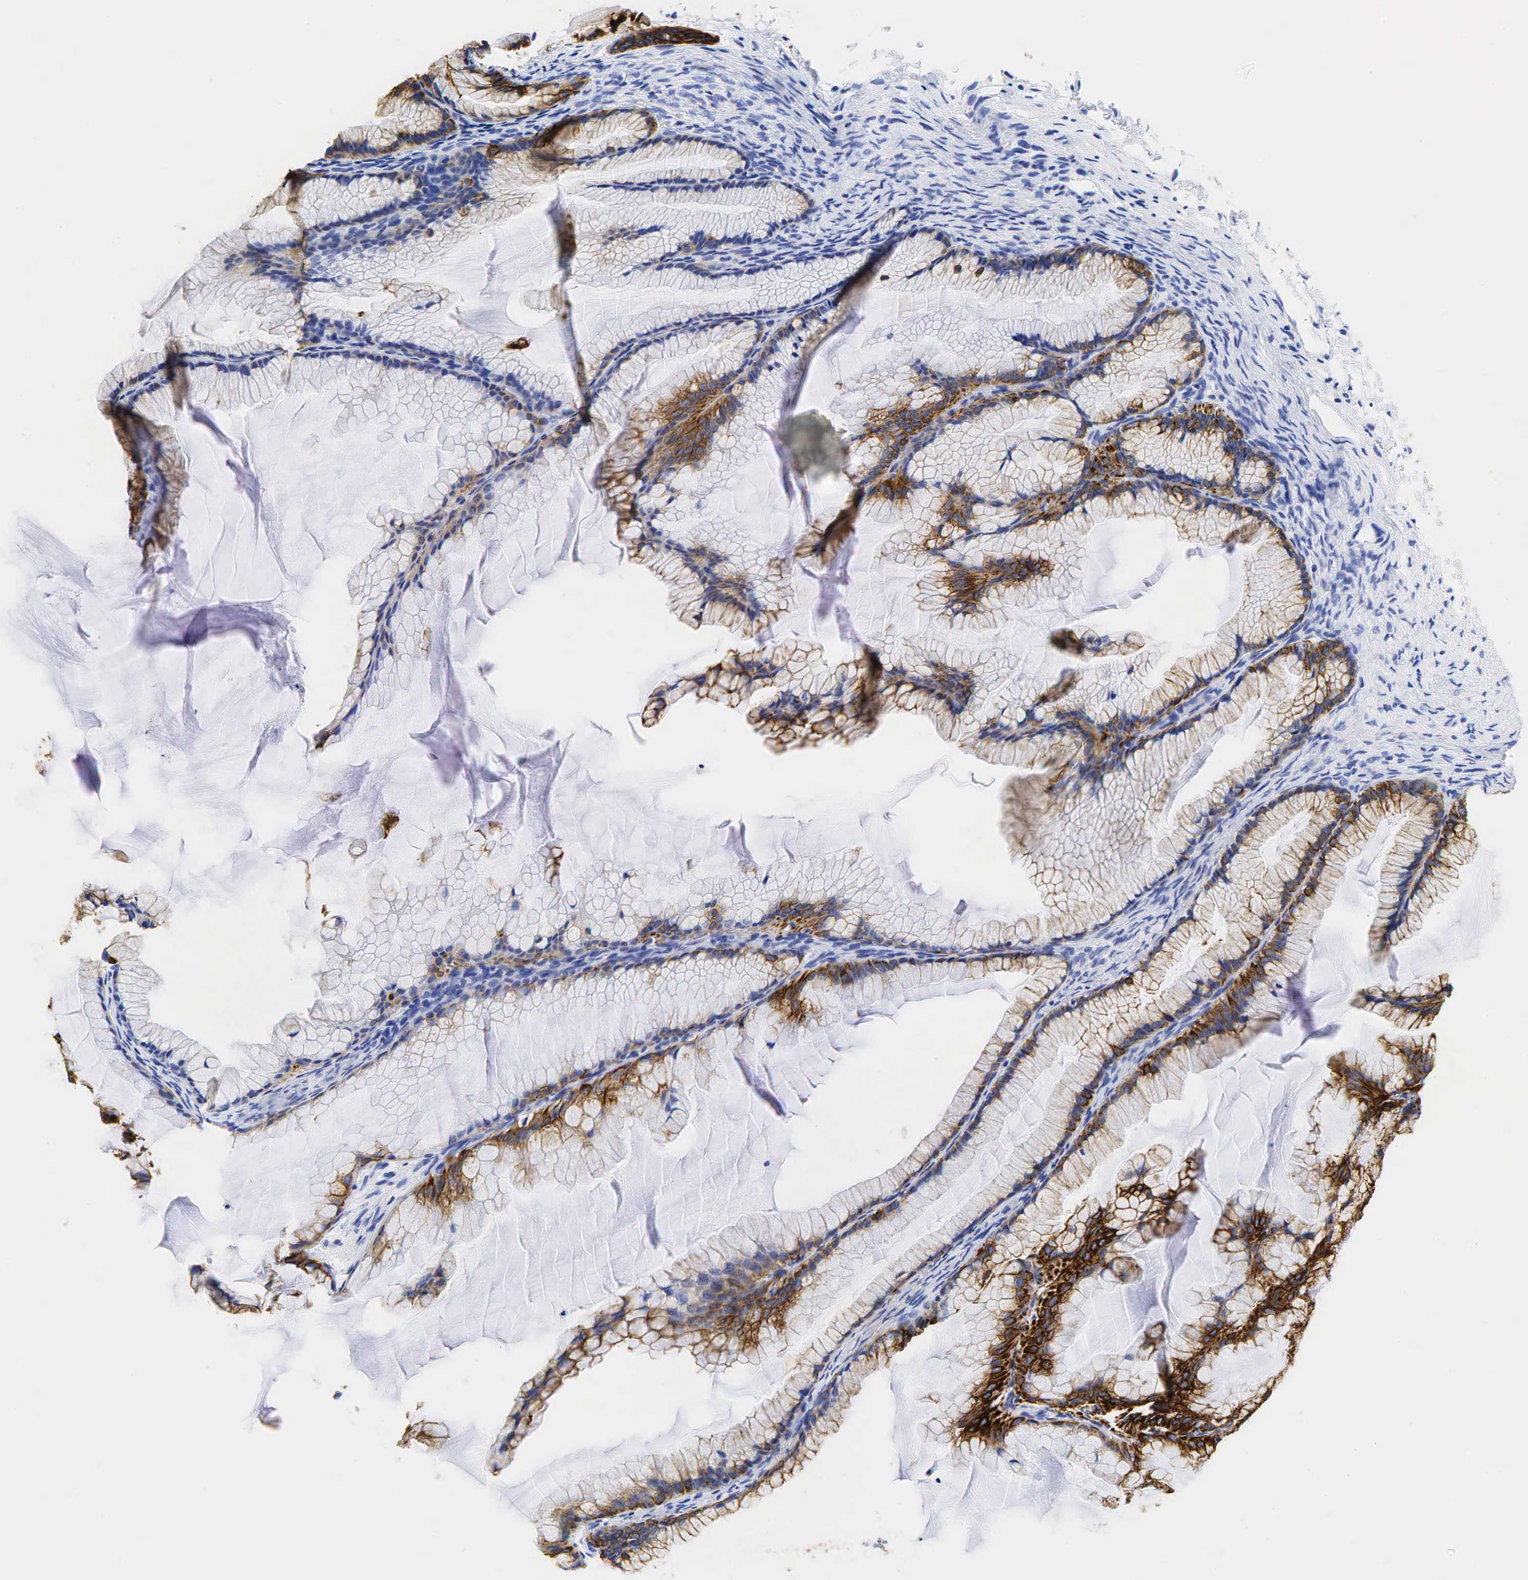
{"staining": {"intensity": "strong", "quantity": ">75%", "location": "cytoplasmic/membranous"}, "tissue": "ovarian cancer", "cell_type": "Tumor cells", "image_type": "cancer", "snomed": [{"axis": "morphology", "description": "Cystadenocarcinoma, mucinous, NOS"}, {"axis": "topography", "description": "Ovary"}], "caption": "Immunohistochemistry (IHC) (DAB) staining of ovarian cancer exhibits strong cytoplasmic/membranous protein expression in approximately >75% of tumor cells. The protein of interest is shown in brown color, while the nuclei are stained blue.", "gene": "KRT18", "patient": {"sex": "female", "age": 41}}